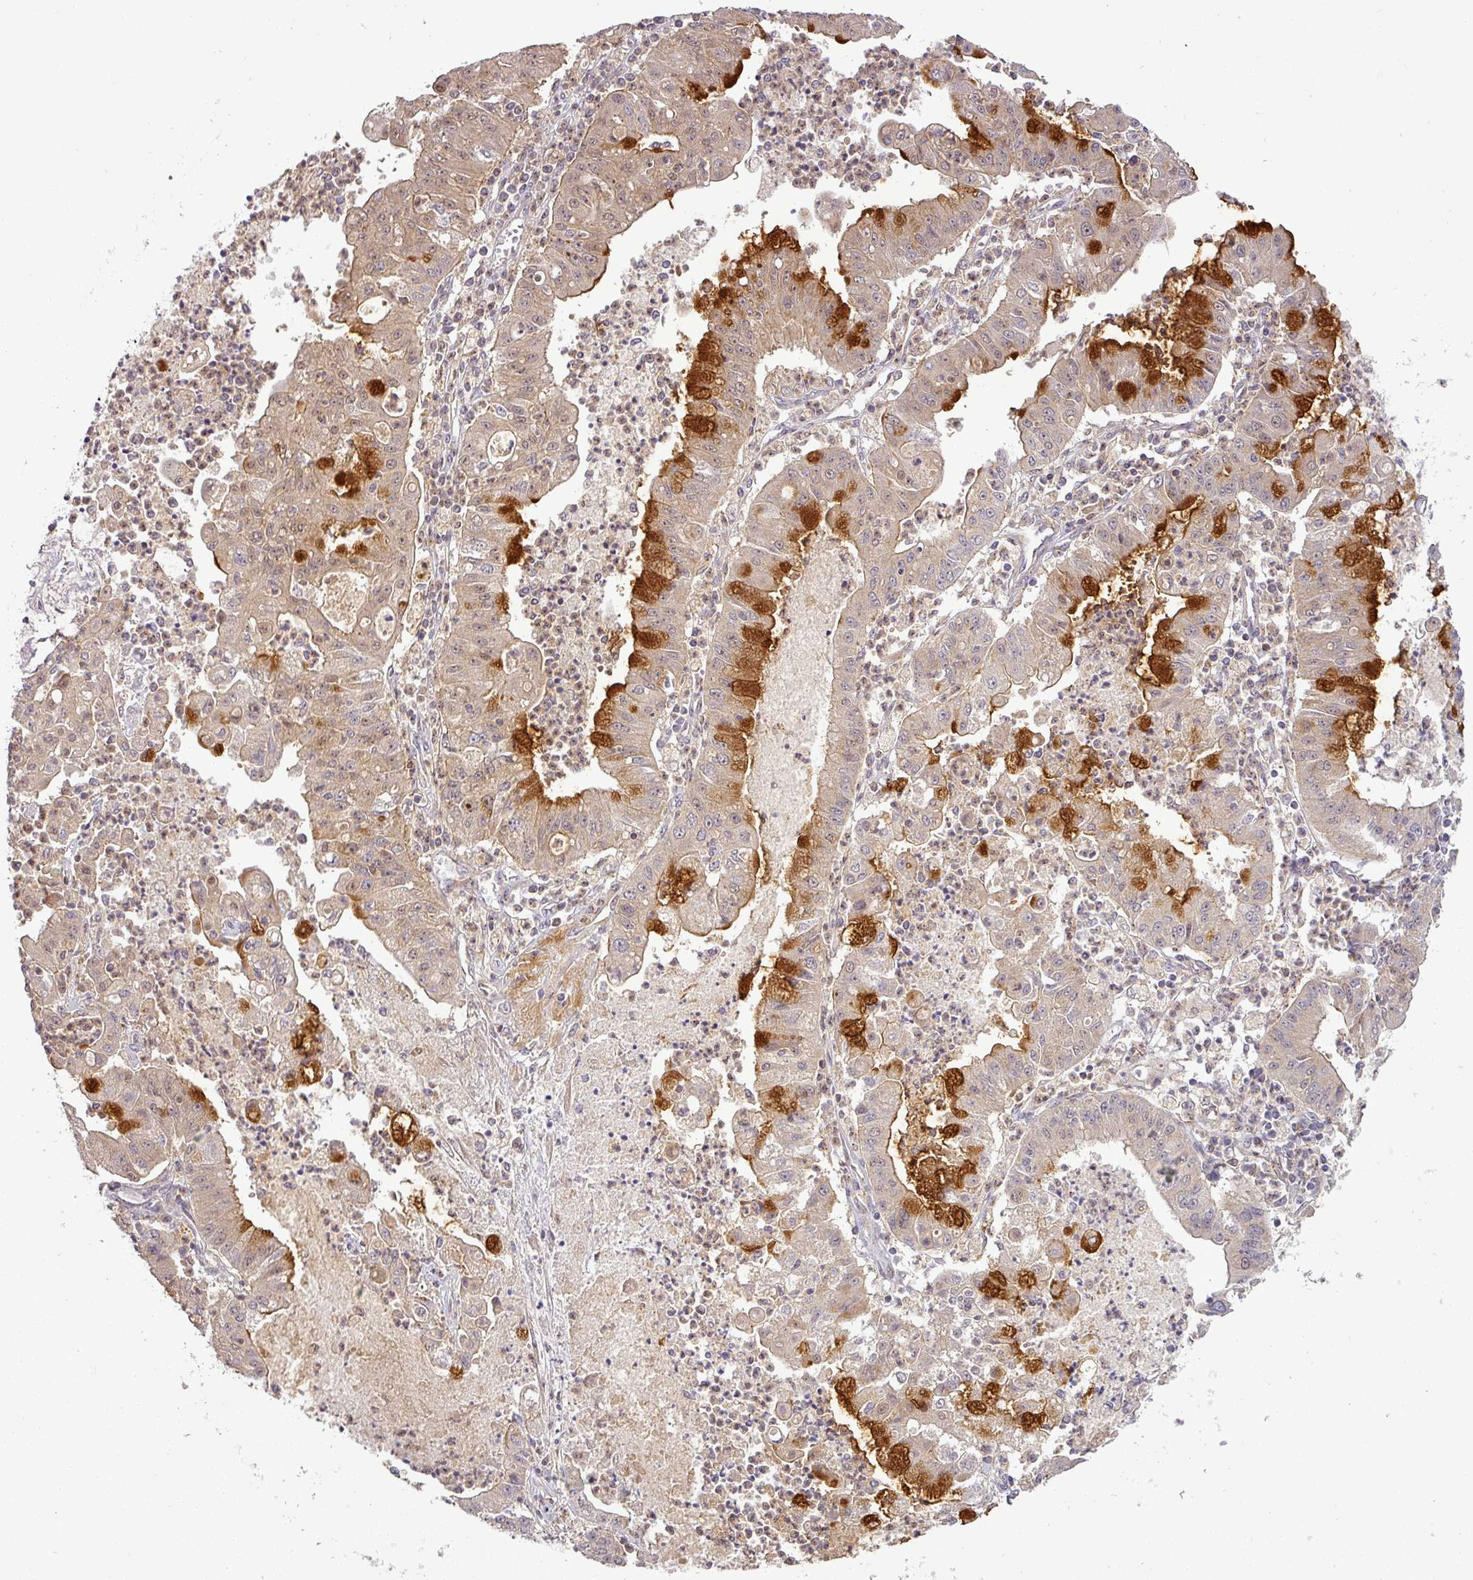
{"staining": {"intensity": "strong", "quantity": "<25%", "location": "cytoplasmic/membranous"}, "tissue": "ovarian cancer", "cell_type": "Tumor cells", "image_type": "cancer", "snomed": [{"axis": "morphology", "description": "Cystadenocarcinoma, mucinous, NOS"}, {"axis": "topography", "description": "Ovary"}], "caption": "Immunohistochemistry image of neoplastic tissue: human ovarian cancer stained using immunohistochemistry (IHC) exhibits medium levels of strong protein expression localized specifically in the cytoplasmic/membranous of tumor cells, appearing as a cytoplasmic/membranous brown color.", "gene": "NIN", "patient": {"sex": "female", "age": 70}}